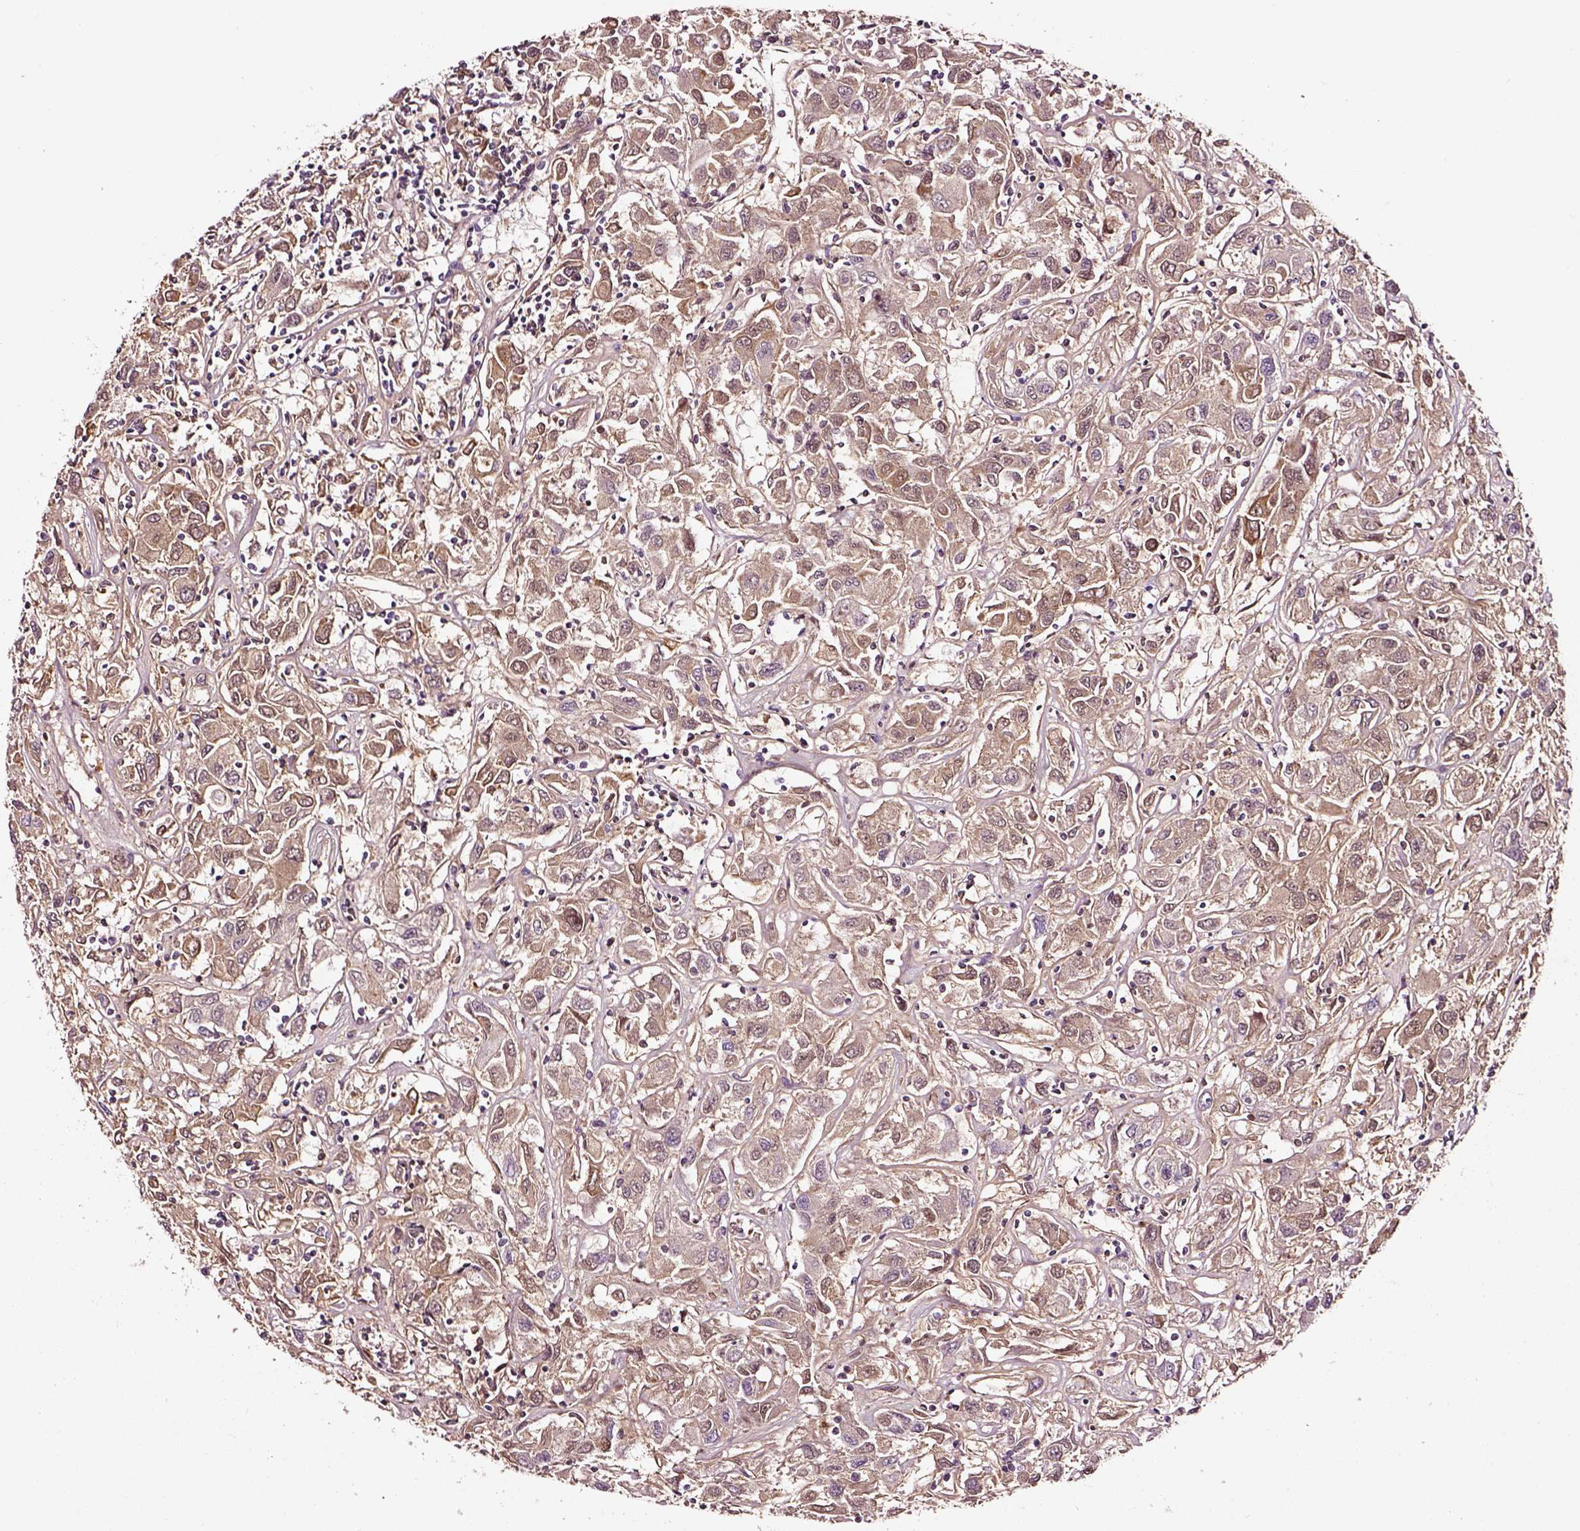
{"staining": {"intensity": "weak", "quantity": ">75%", "location": "cytoplasmic/membranous"}, "tissue": "renal cancer", "cell_type": "Tumor cells", "image_type": "cancer", "snomed": [{"axis": "morphology", "description": "Adenocarcinoma, NOS"}, {"axis": "topography", "description": "Kidney"}], "caption": "A photomicrograph showing weak cytoplasmic/membranous positivity in approximately >75% of tumor cells in renal adenocarcinoma, as visualized by brown immunohistochemical staining.", "gene": "TF", "patient": {"sex": "female", "age": 76}}